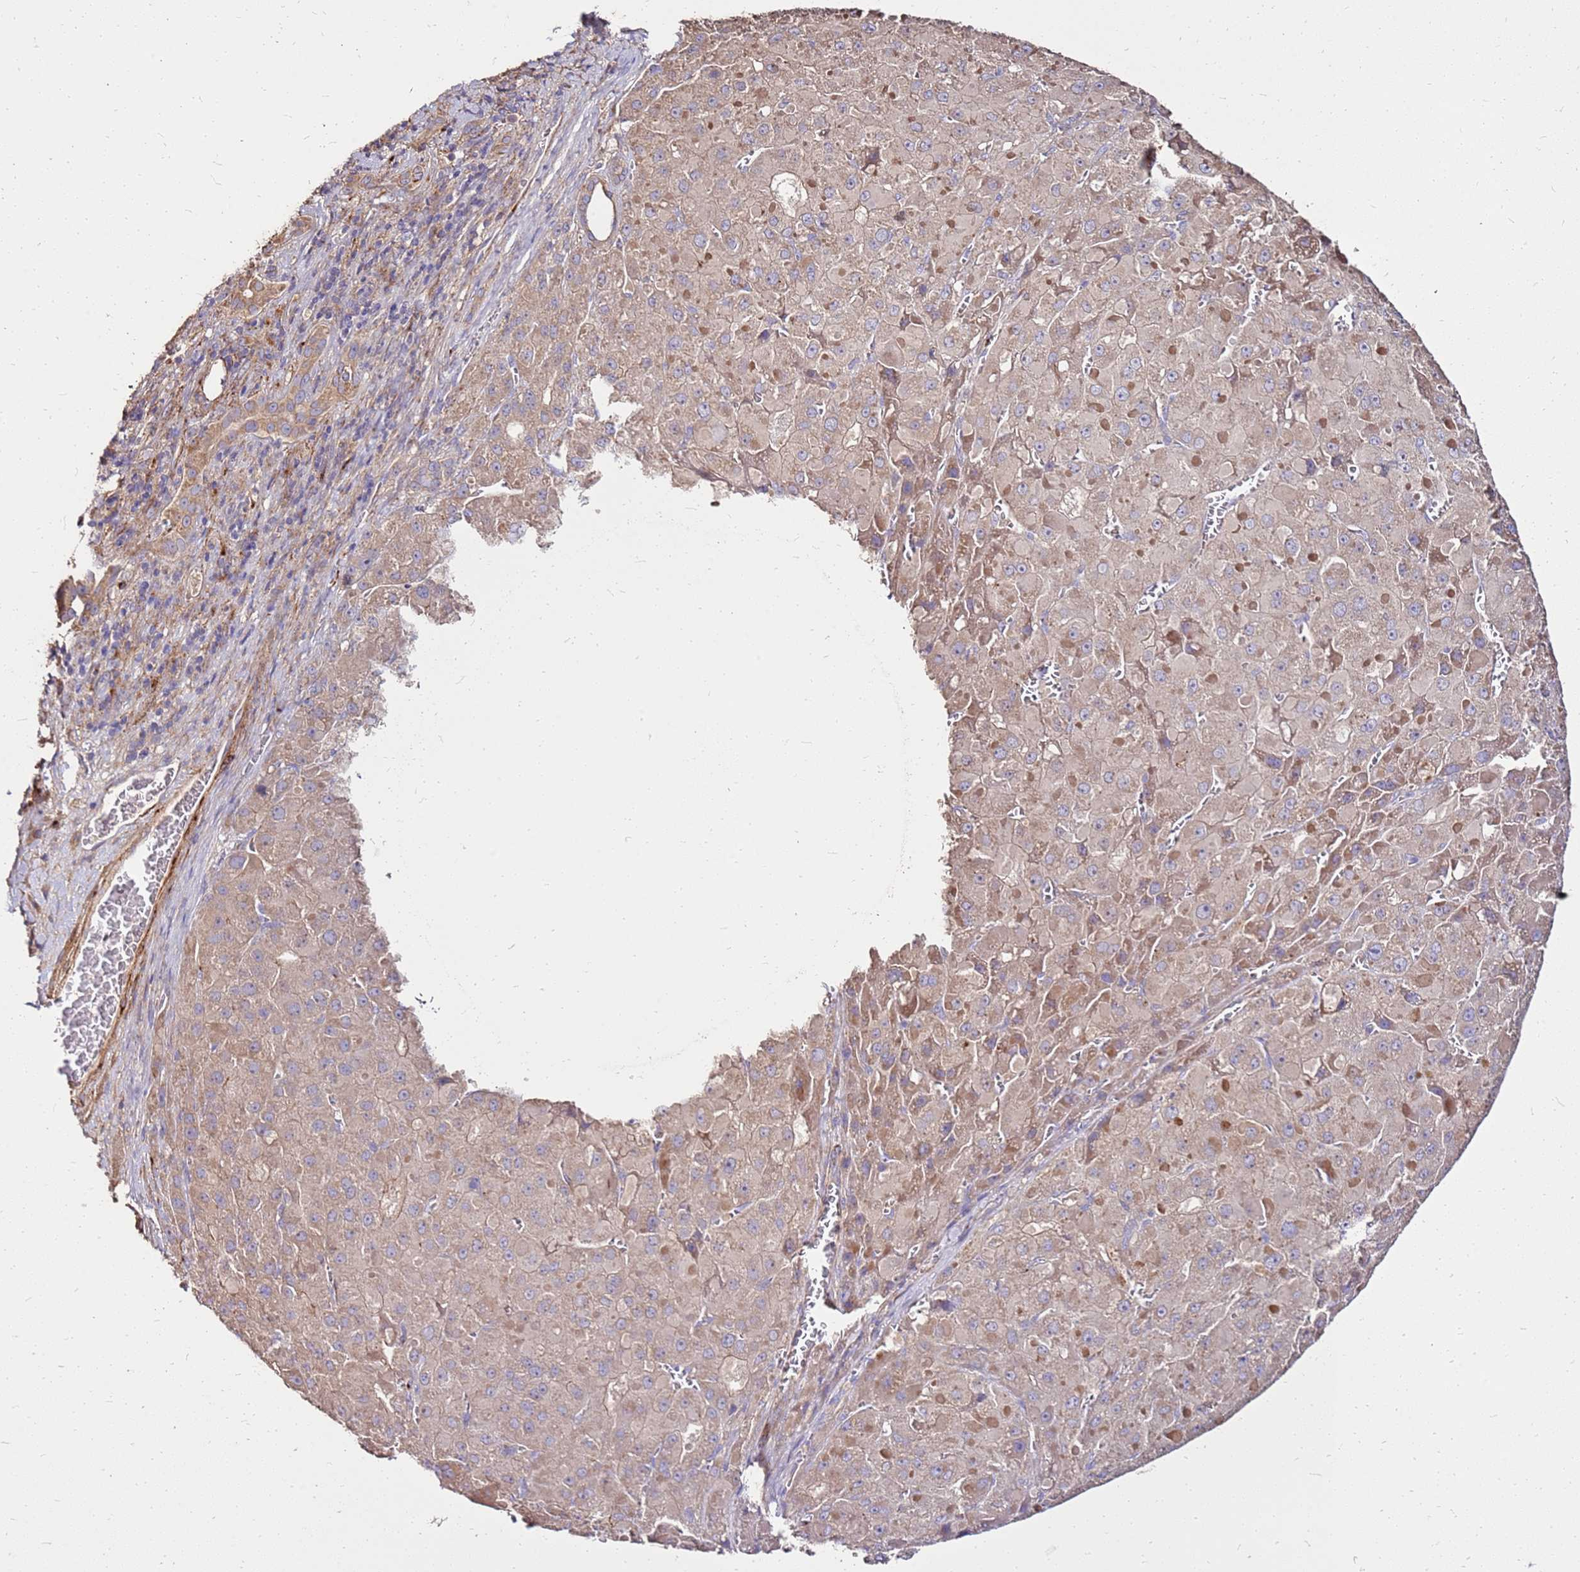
{"staining": {"intensity": "weak", "quantity": ">75%", "location": "cytoplasmic/membranous"}, "tissue": "liver cancer", "cell_type": "Tumor cells", "image_type": "cancer", "snomed": [{"axis": "morphology", "description": "Carcinoma, Hepatocellular, NOS"}, {"axis": "topography", "description": "Liver"}], "caption": "Tumor cells demonstrate low levels of weak cytoplasmic/membranous expression in approximately >75% of cells in liver hepatocellular carcinoma. (DAB IHC with brightfield microscopy, high magnification).", "gene": "EXD3", "patient": {"sex": "female", "age": 73}}